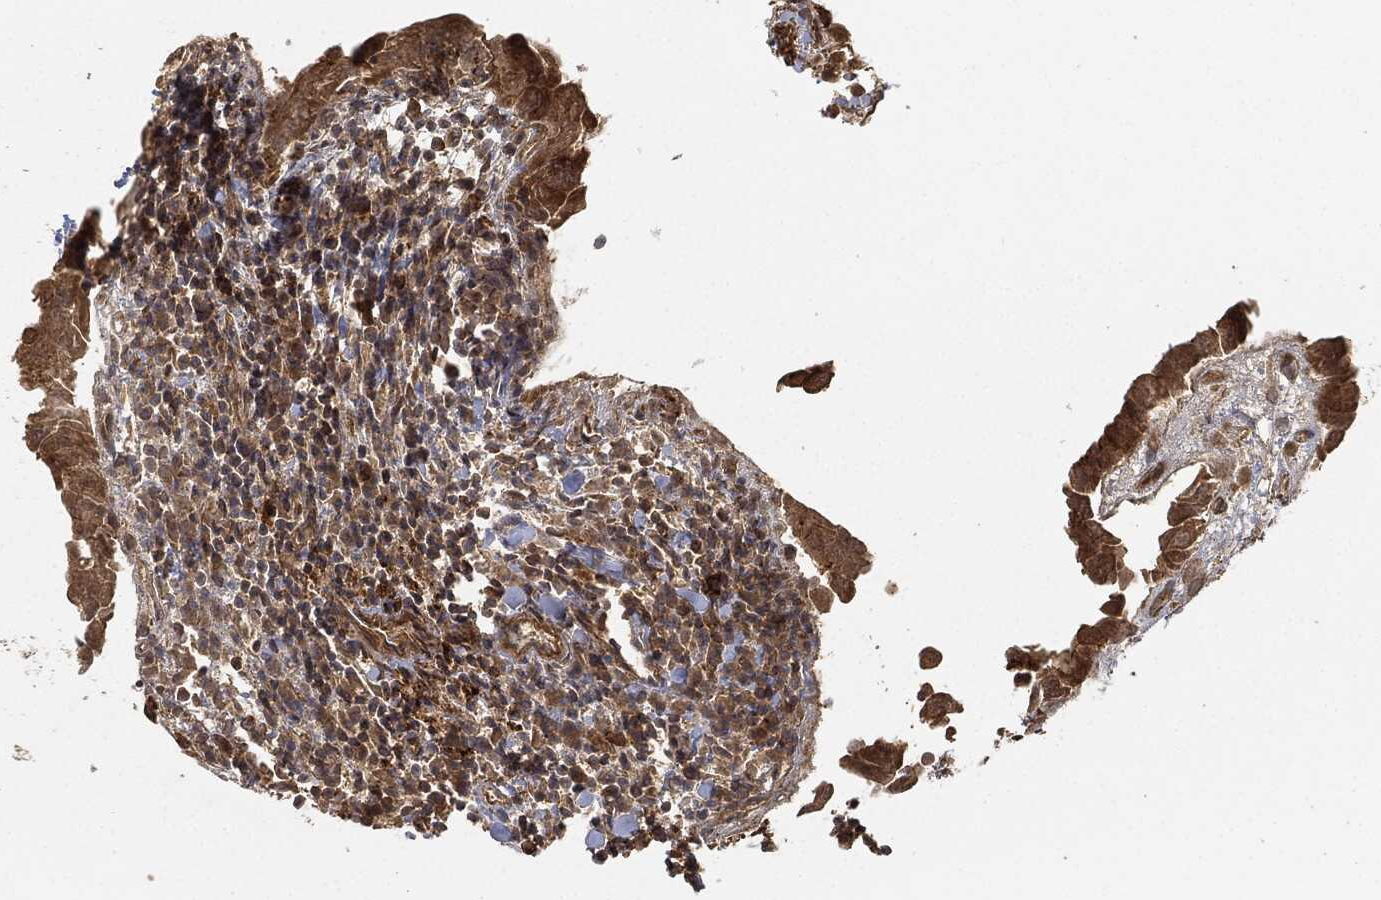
{"staining": {"intensity": "strong", "quantity": "<25%", "location": "cytoplasmic/membranous"}, "tissue": "thyroid cancer", "cell_type": "Tumor cells", "image_type": "cancer", "snomed": [{"axis": "morphology", "description": "Papillary adenocarcinoma, NOS"}, {"axis": "topography", "description": "Thyroid gland"}], "caption": "Brown immunohistochemical staining in human thyroid cancer shows strong cytoplasmic/membranous positivity in approximately <25% of tumor cells.", "gene": "TPT1", "patient": {"sex": "female", "age": 37}}